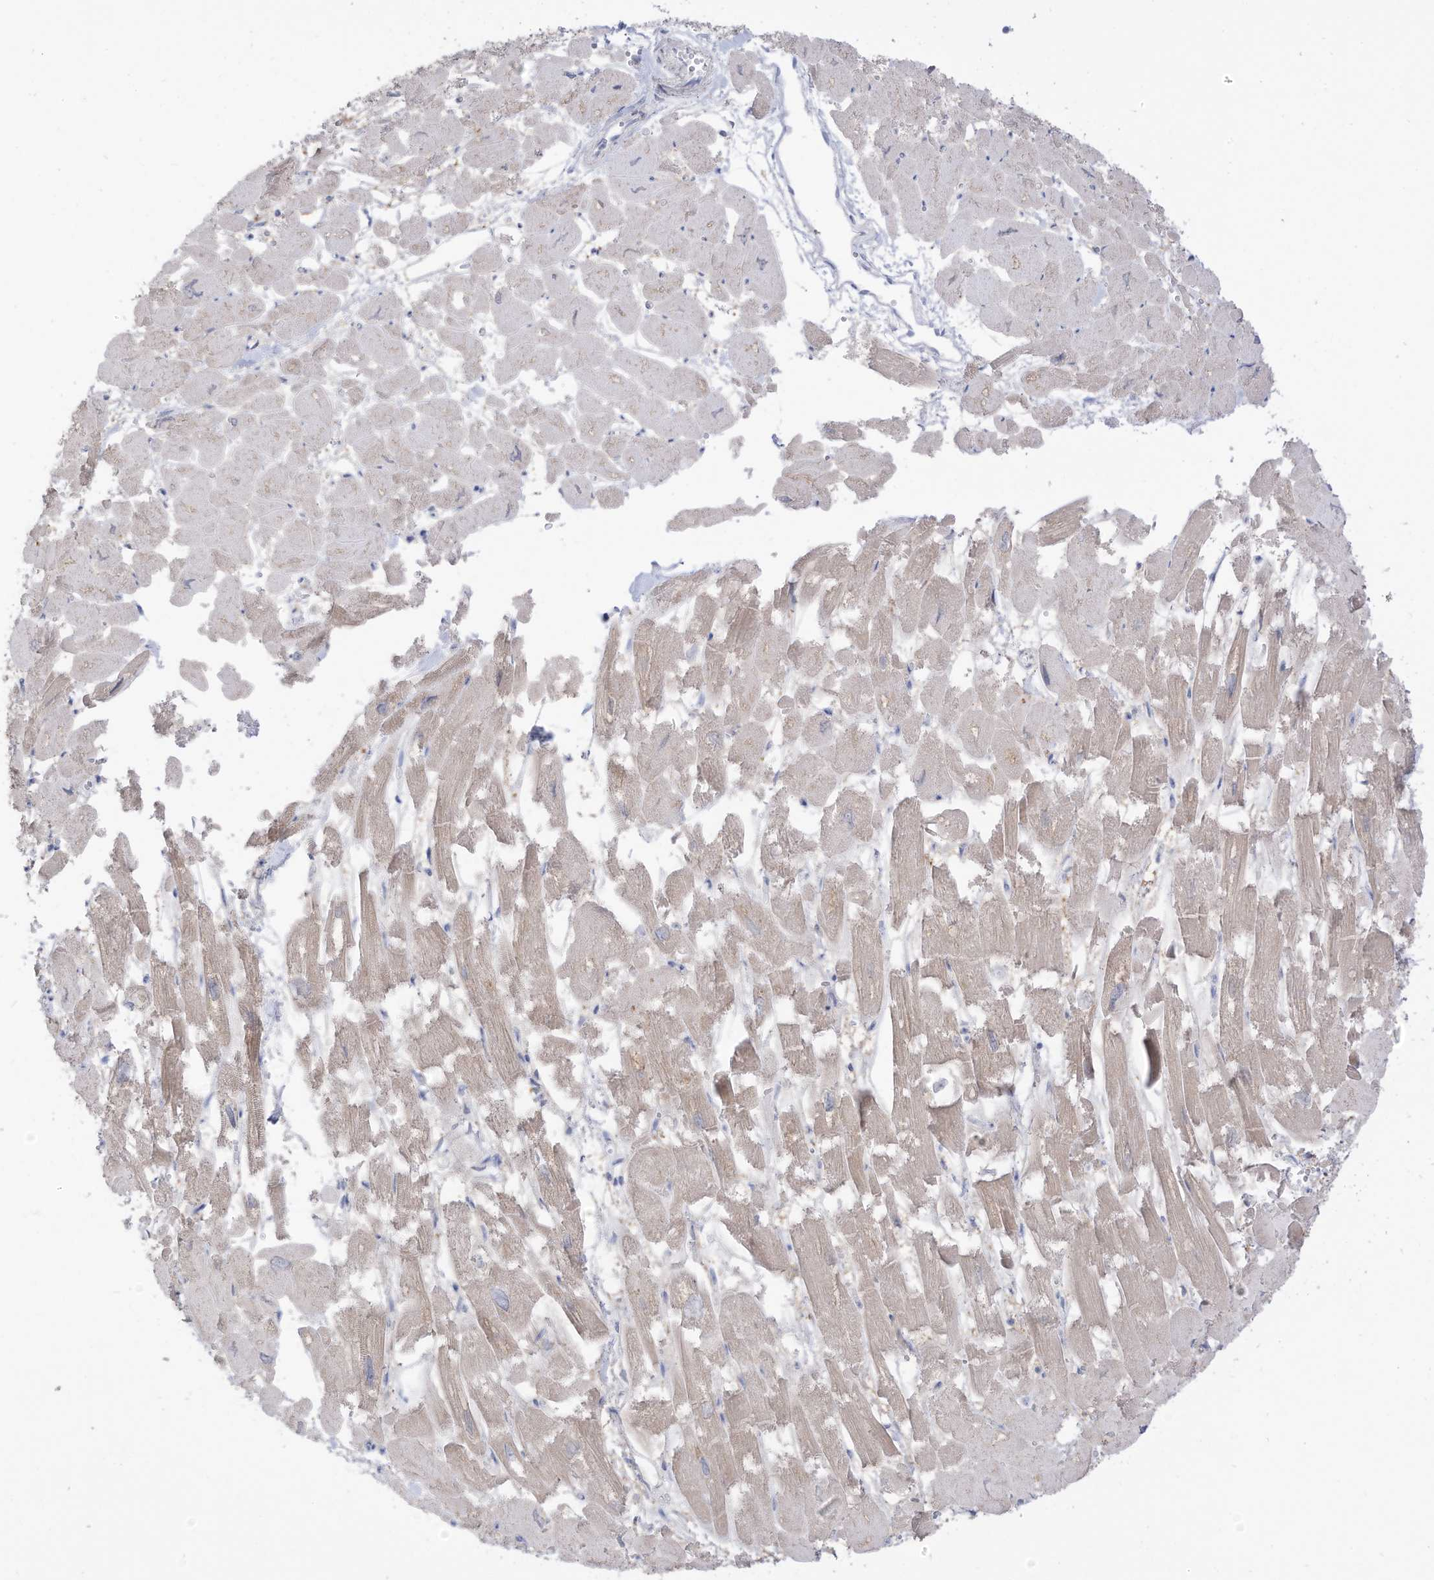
{"staining": {"intensity": "weak", "quantity": "25%-75%", "location": "cytoplasmic/membranous"}, "tissue": "heart muscle", "cell_type": "Cardiomyocytes", "image_type": "normal", "snomed": [{"axis": "morphology", "description": "Normal tissue, NOS"}, {"axis": "topography", "description": "Heart"}], "caption": "IHC staining of unremarkable heart muscle, which exhibits low levels of weak cytoplasmic/membranous expression in about 25%-75% of cardiomyocytes indicating weak cytoplasmic/membranous protein expression. The staining was performed using DAB (brown) for protein detection and nuclei were counterstained in hematoxylin (blue).", "gene": "OGT", "patient": {"sex": "male", "age": 54}}